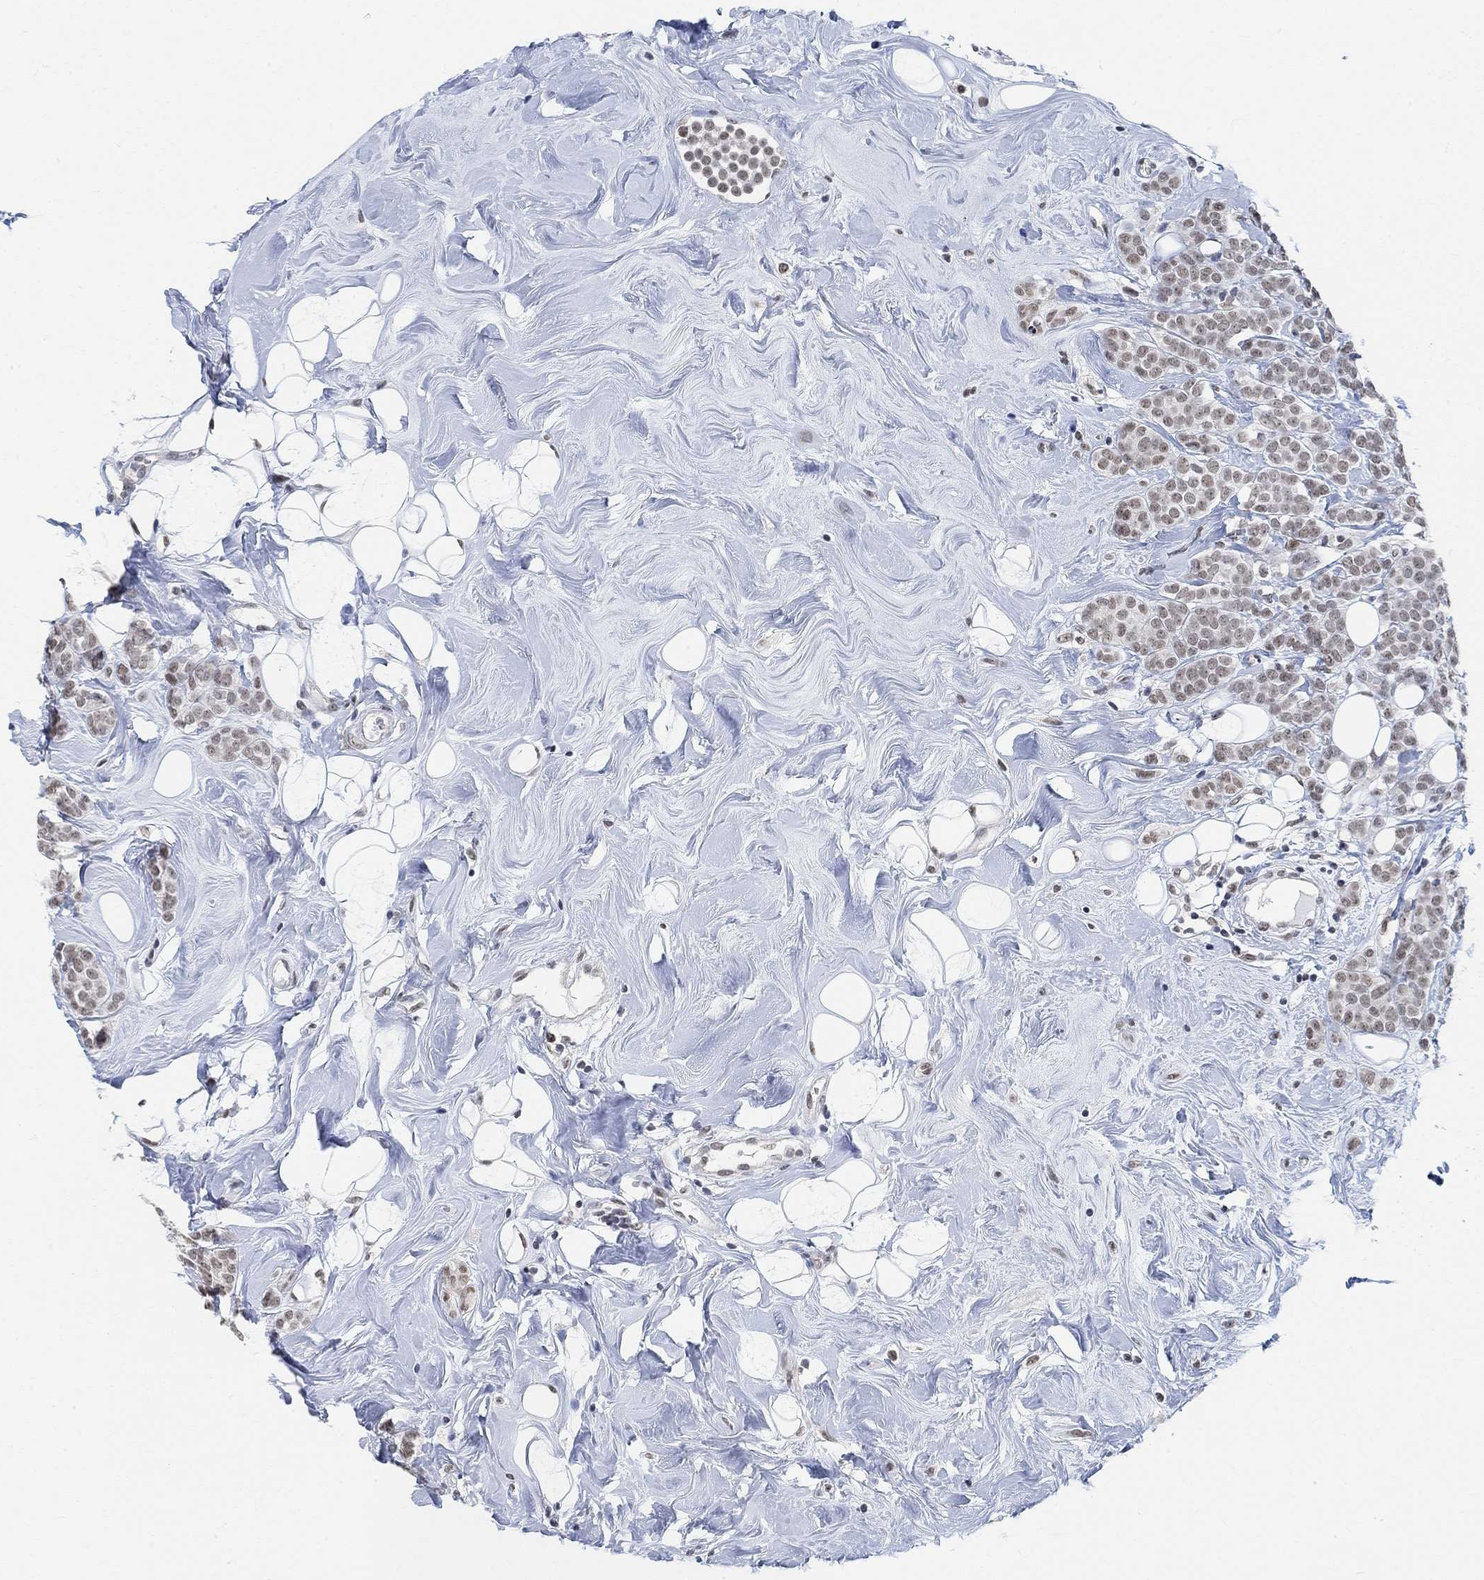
{"staining": {"intensity": "weak", "quantity": ">75%", "location": "nuclear"}, "tissue": "breast cancer", "cell_type": "Tumor cells", "image_type": "cancer", "snomed": [{"axis": "morphology", "description": "Lobular carcinoma"}, {"axis": "topography", "description": "Breast"}], "caption": "A brown stain shows weak nuclear positivity of a protein in breast cancer (lobular carcinoma) tumor cells.", "gene": "PURG", "patient": {"sex": "female", "age": 49}}